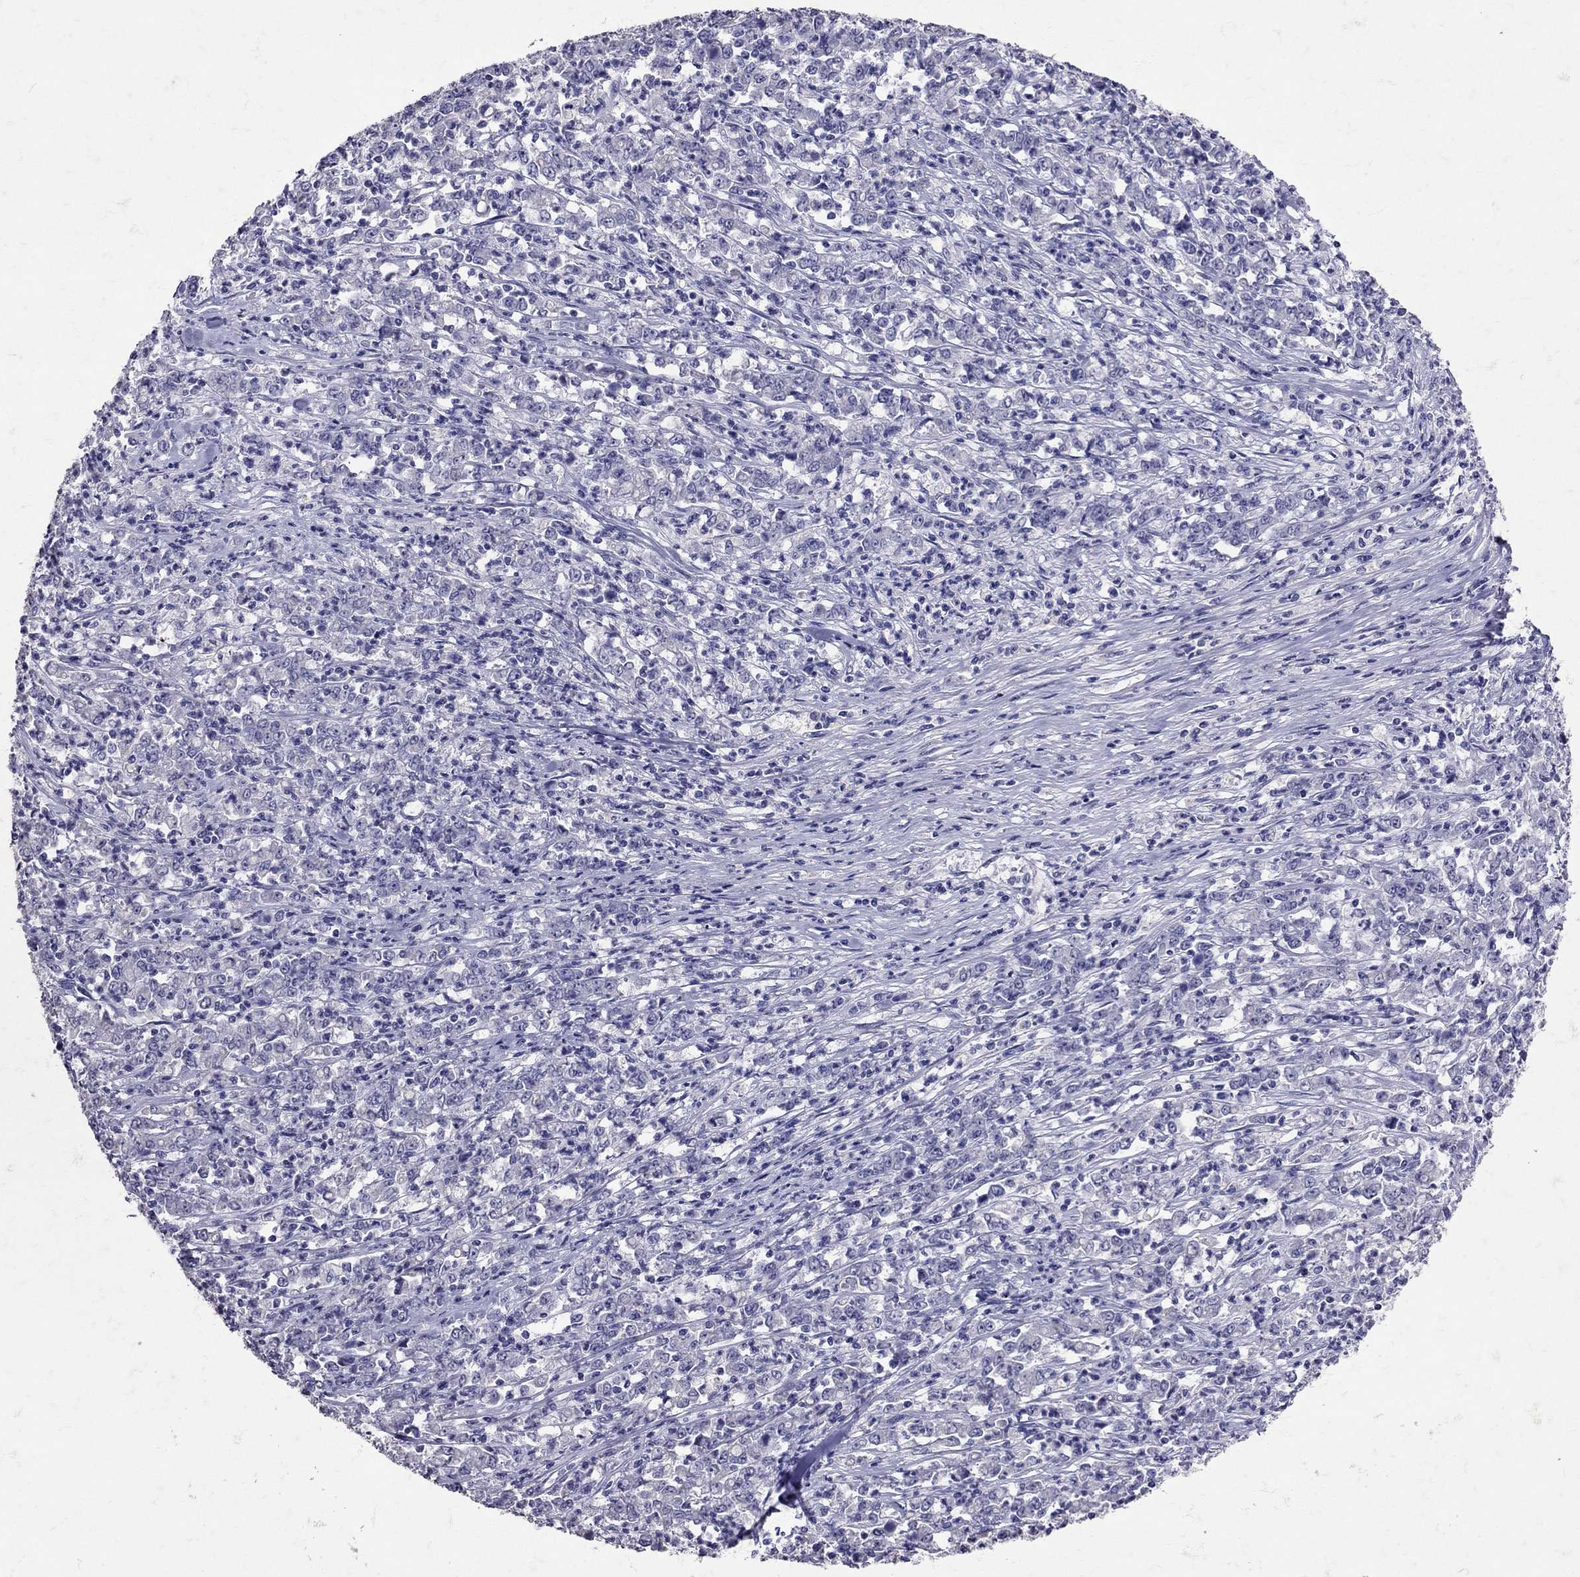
{"staining": {"intensity": "negative", "quantity": "none", "location": "none"}, "tissue": "stomach cancer", "cell_type": "Tumor cells", "image_type": "cancer", "snomed": [{"axis": "morphology", "description": "Adenocarcinoma, NOS"}, {"axis": "topography", "description": "Stomach, lower"}], "caption": "Immunohistochemistry (IHC) image of neoplastic tissue: adenocarcinoma (stomach) stained with DAB exhibits no significant protein positivity in tumor cells. (DAB IHC visualized using brightfield microscopy, high magnification).", "gene": "SST", "patient": {"sex": "female", "age": 71}}